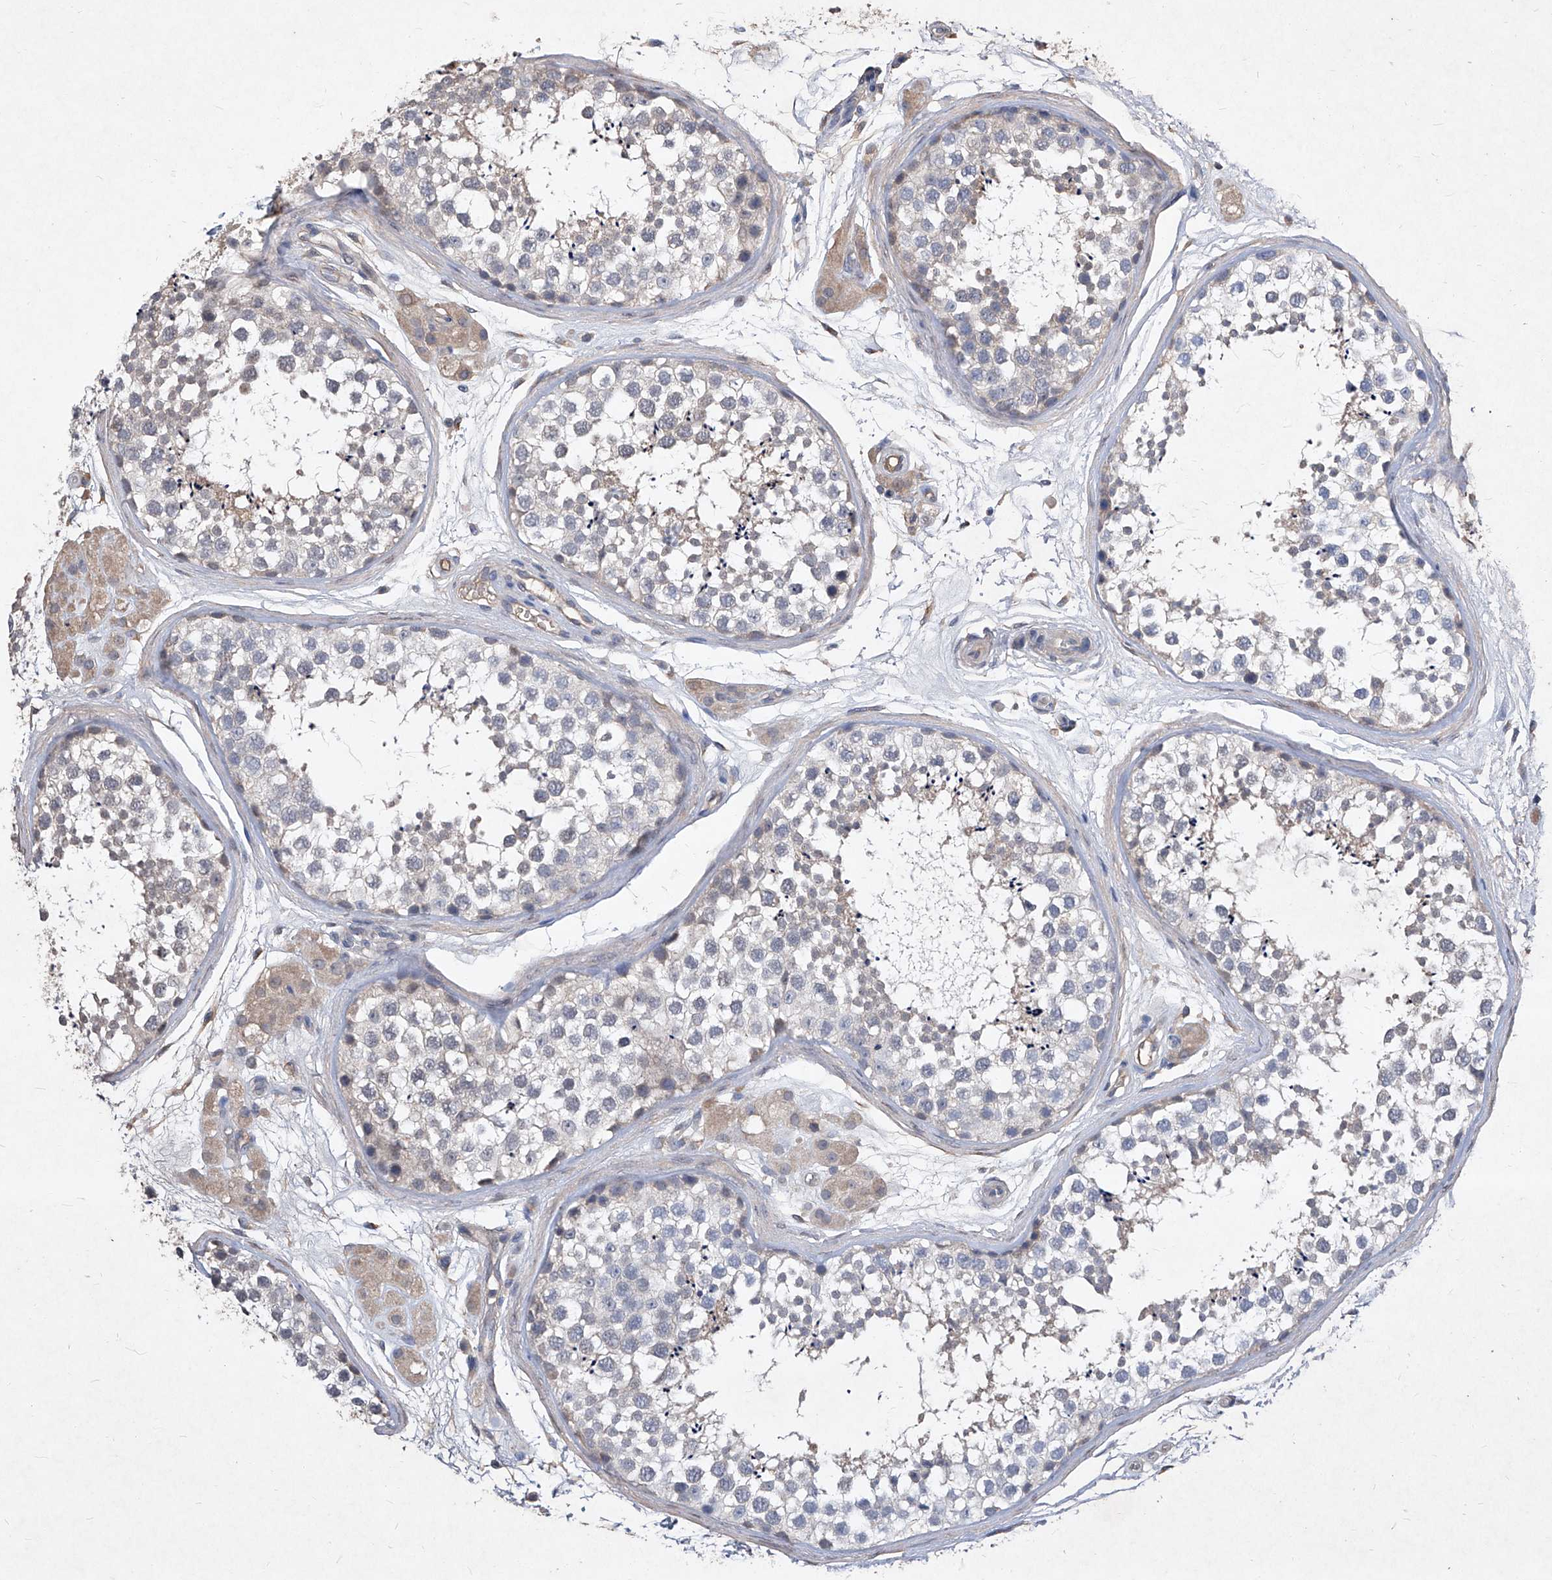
{"staining": {"intensity": "negative", "quantity": "none", "location": "none"}, "tissue": "testis", "cell_type": "Cells in seminiferous ducts", "image_type": "normal", "snomed": [{"axis": "morphology", "description": "Normal tissue, NOS"}, {"axis": "topography", "description": "Testis"}], "caption": "Cells in seminiferous ducts show no significant staining in normal testis. (DAB immunohistochemistry (IHC) visualized using brightfield microscopy, high magnification).", "gene": "SYNGR1", "patient": {"sex": "male", "age": 56}}